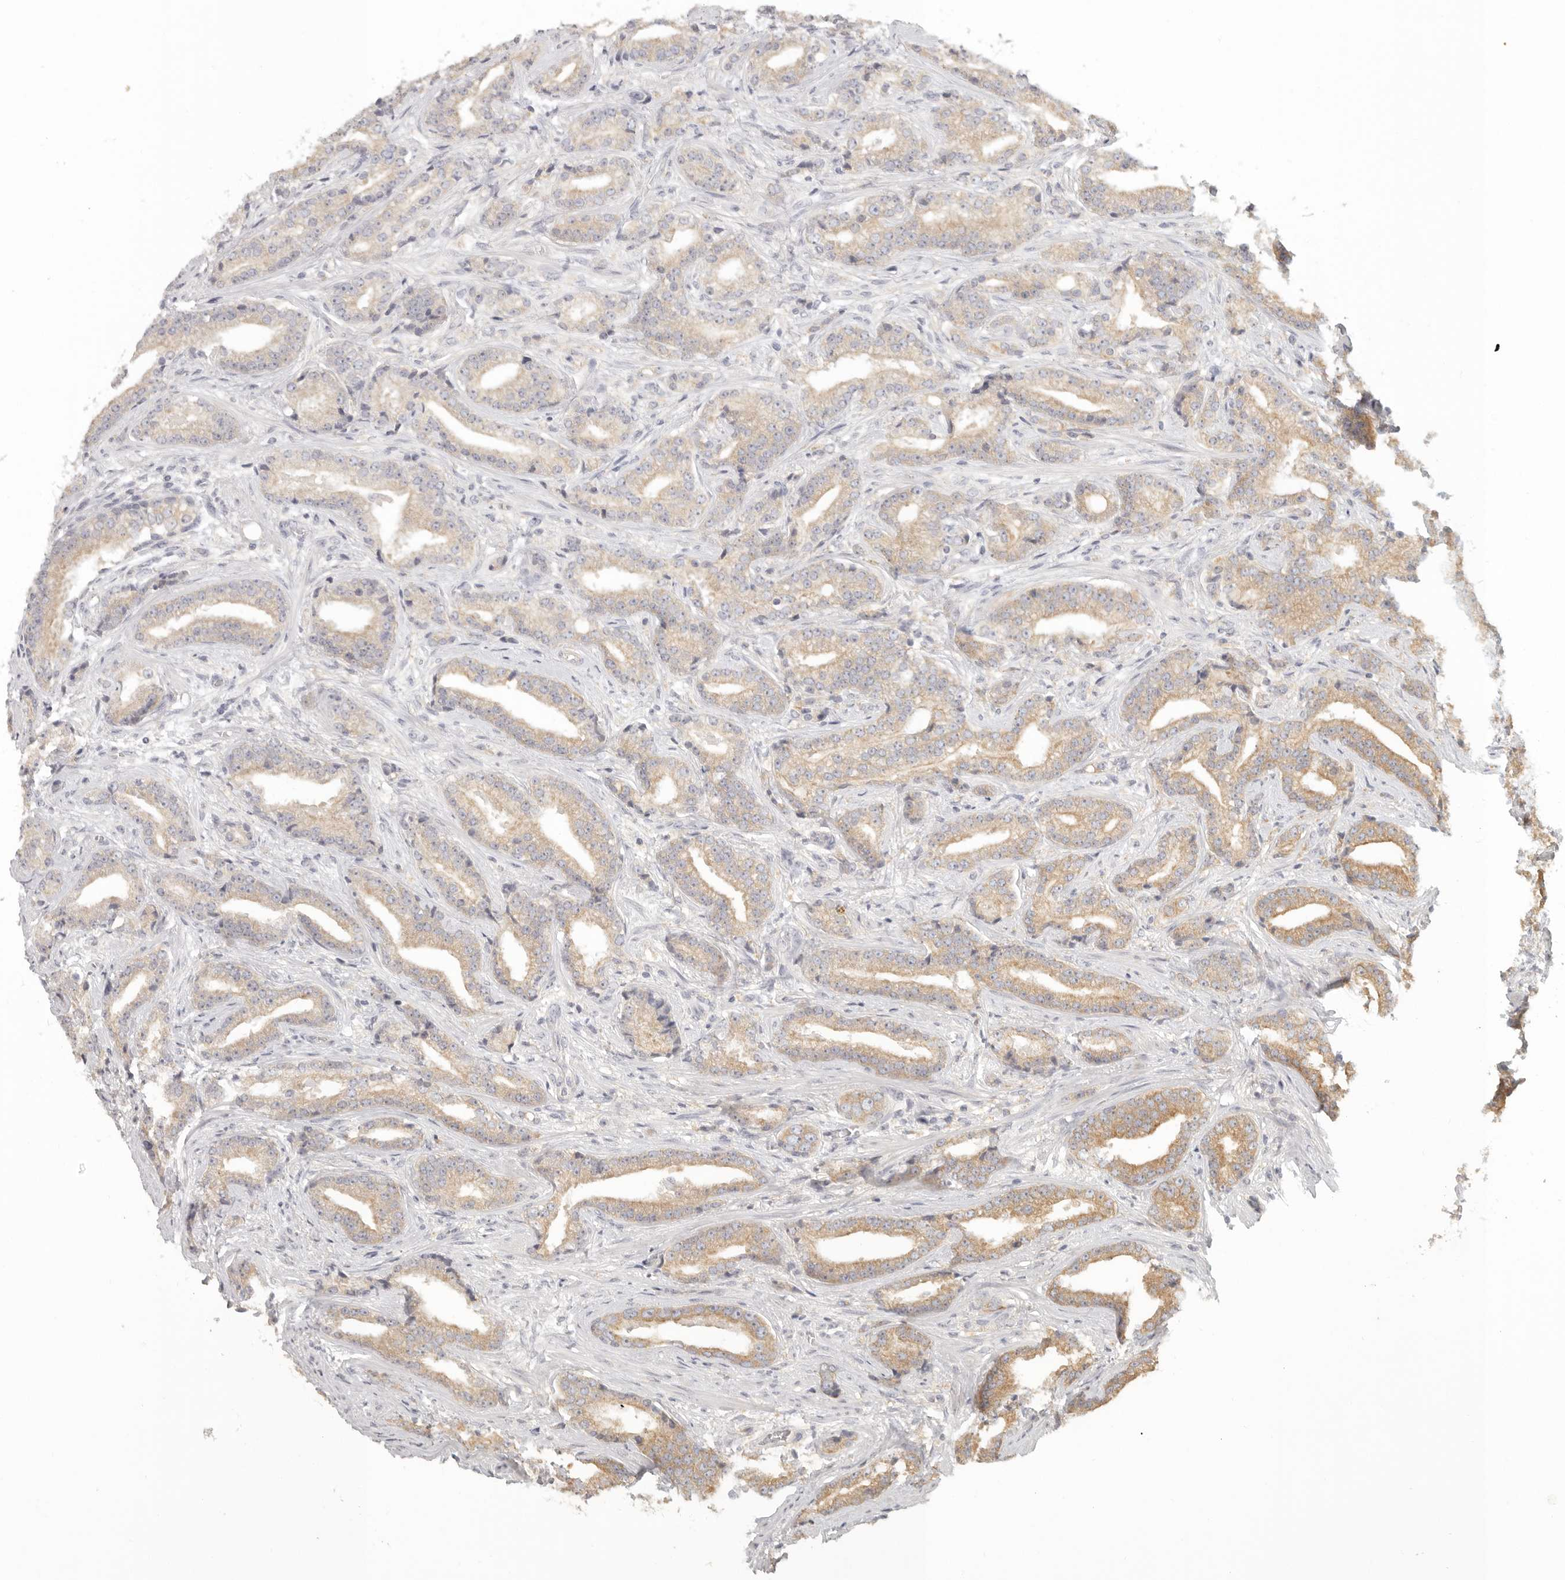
{"staining": {"intensity": "moderate", "quantity": ">75%", "location": "cytoplasmic/membranous"}, "tissue": "prostate cancer", "cell_type": "Tumor cells", "image_type": "cancer", "snomed": [{"axis": "morphology", "description": "Adenocarcinoma, Low grade"}, {"axis": "topography", "description": "Prostate"}], "caption": "IHC of human prostate adenocarcinoma (low-grade) shows medium levels of moderate cytoplasmic/membranous positivity in about >75% of tumor cells.", "gene": "AHDC1", "patient": {"sex": "male", "age": 67}}